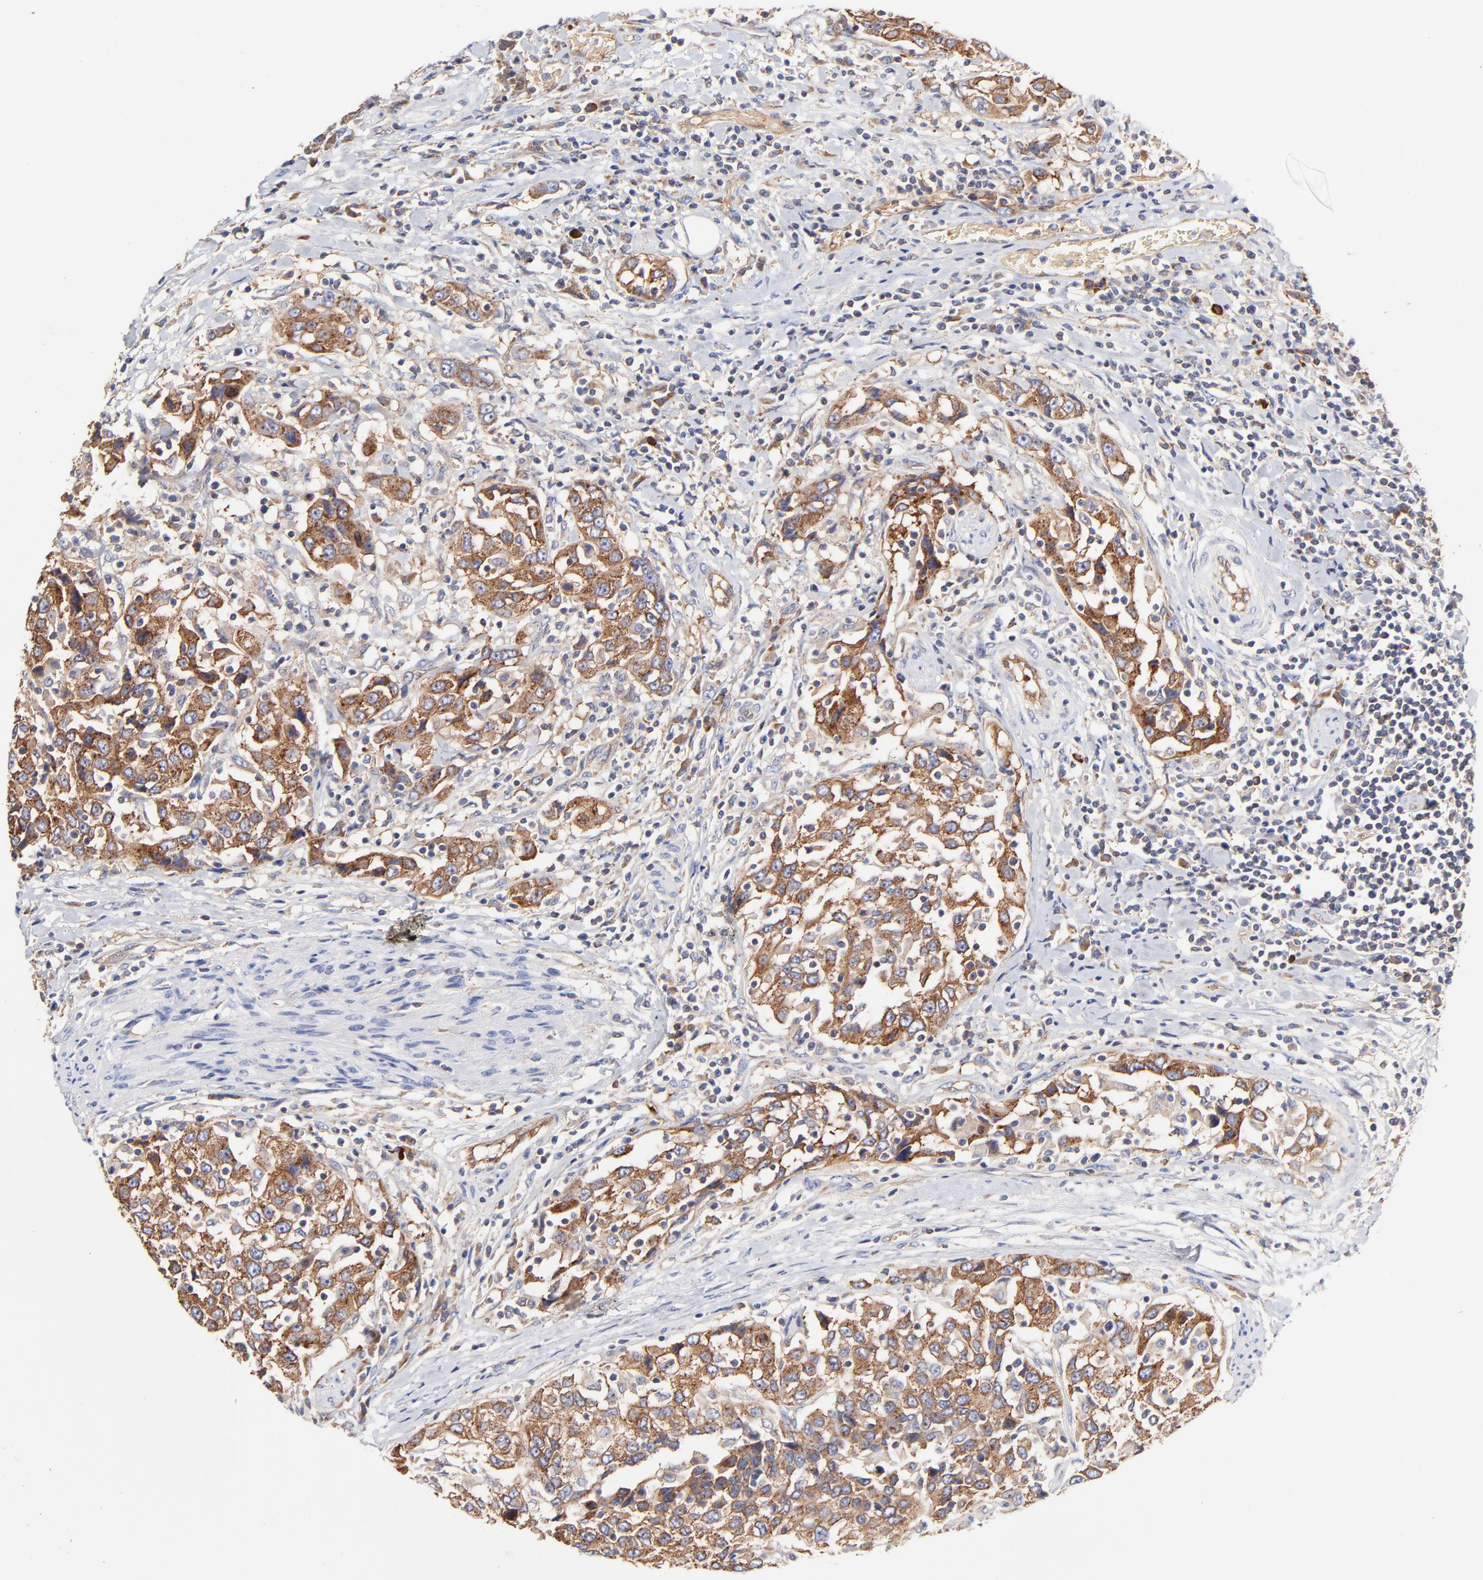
{"staining": {"intensity": "moderate", "quantity": ">75%", "location": "cytoplasmic/membranous"}, "tissue": "urothelial cancer", "cell_type": "Tumor cells", "image_type": "cancer", "snomed": [{"axis": "morphology", "description": "Urothelial carcinoma, High grade"}, {"axis": "topography", "description": "Urinary bladder"}], "caption": "A brown stain labels moderate cytoplasmic/membranous staining of a protein in high-grade urothelial carcinoma tumor cells.", "gene": "CD2AP", "patient": {"sex": "female", "age": 80}}